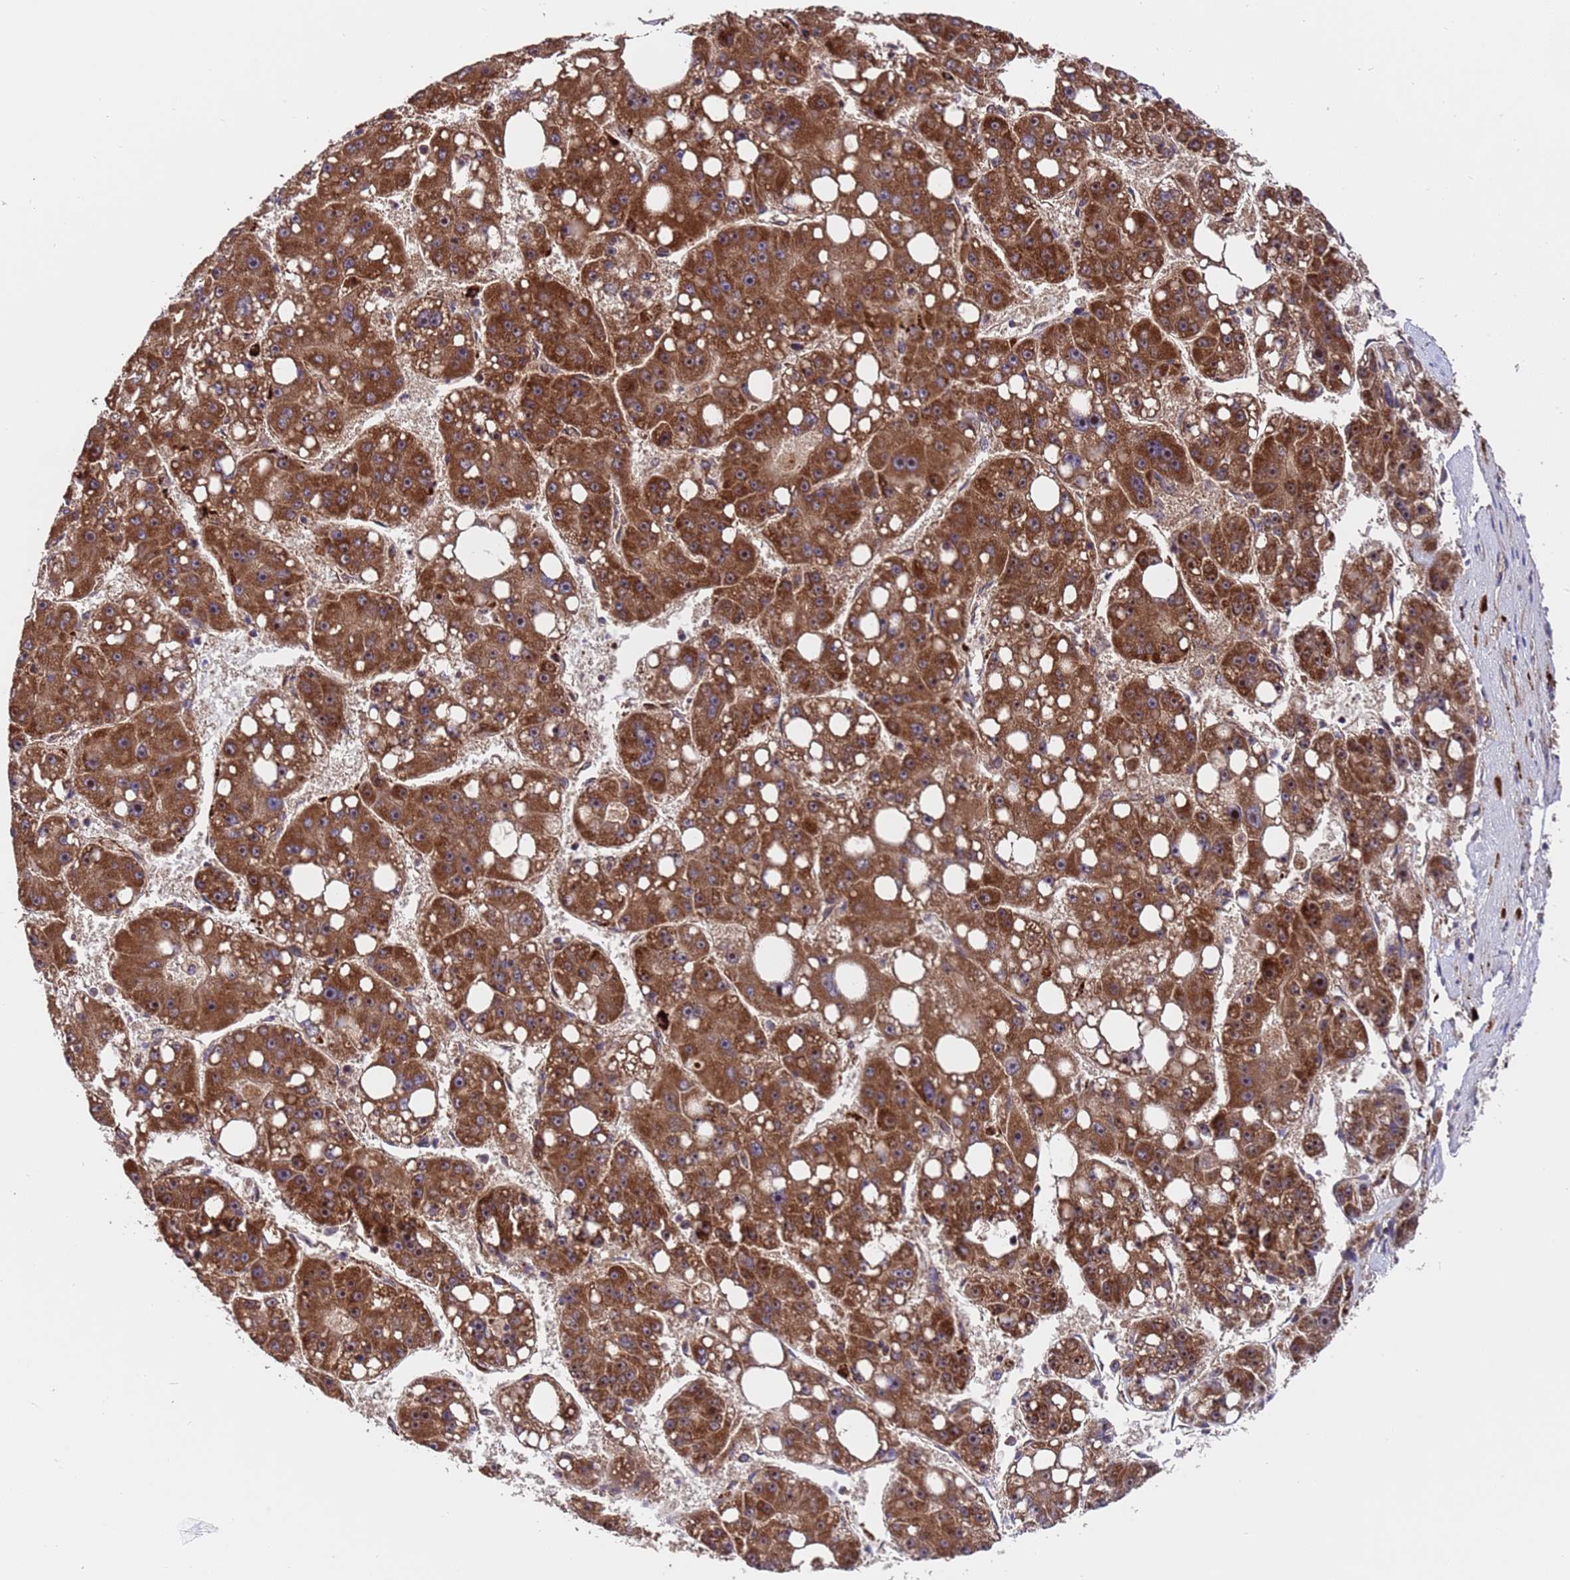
{"staining": {"intensity": "strong", "quantity": ">75%", "location": "cytoplasmic/membranous"}, "tissue": "liver cancer", "cell_type": "Tumor cells", "image_type": "cancer", "snomed": [{"axis": "morphology", "description": "Carcinoma, Hepatocellular, NOS"}, {"axis": "topography", "description": "Liver"}], "caption": "Immunohistochemical staining of liver cancer (hepatocellular carcinoma) reveals high levels of strong cytoplasmic/membranous positivity in approximately >75% of tumor cells.", "gene": "TSR3", "patient": {"sex": "female", "age": 61}}